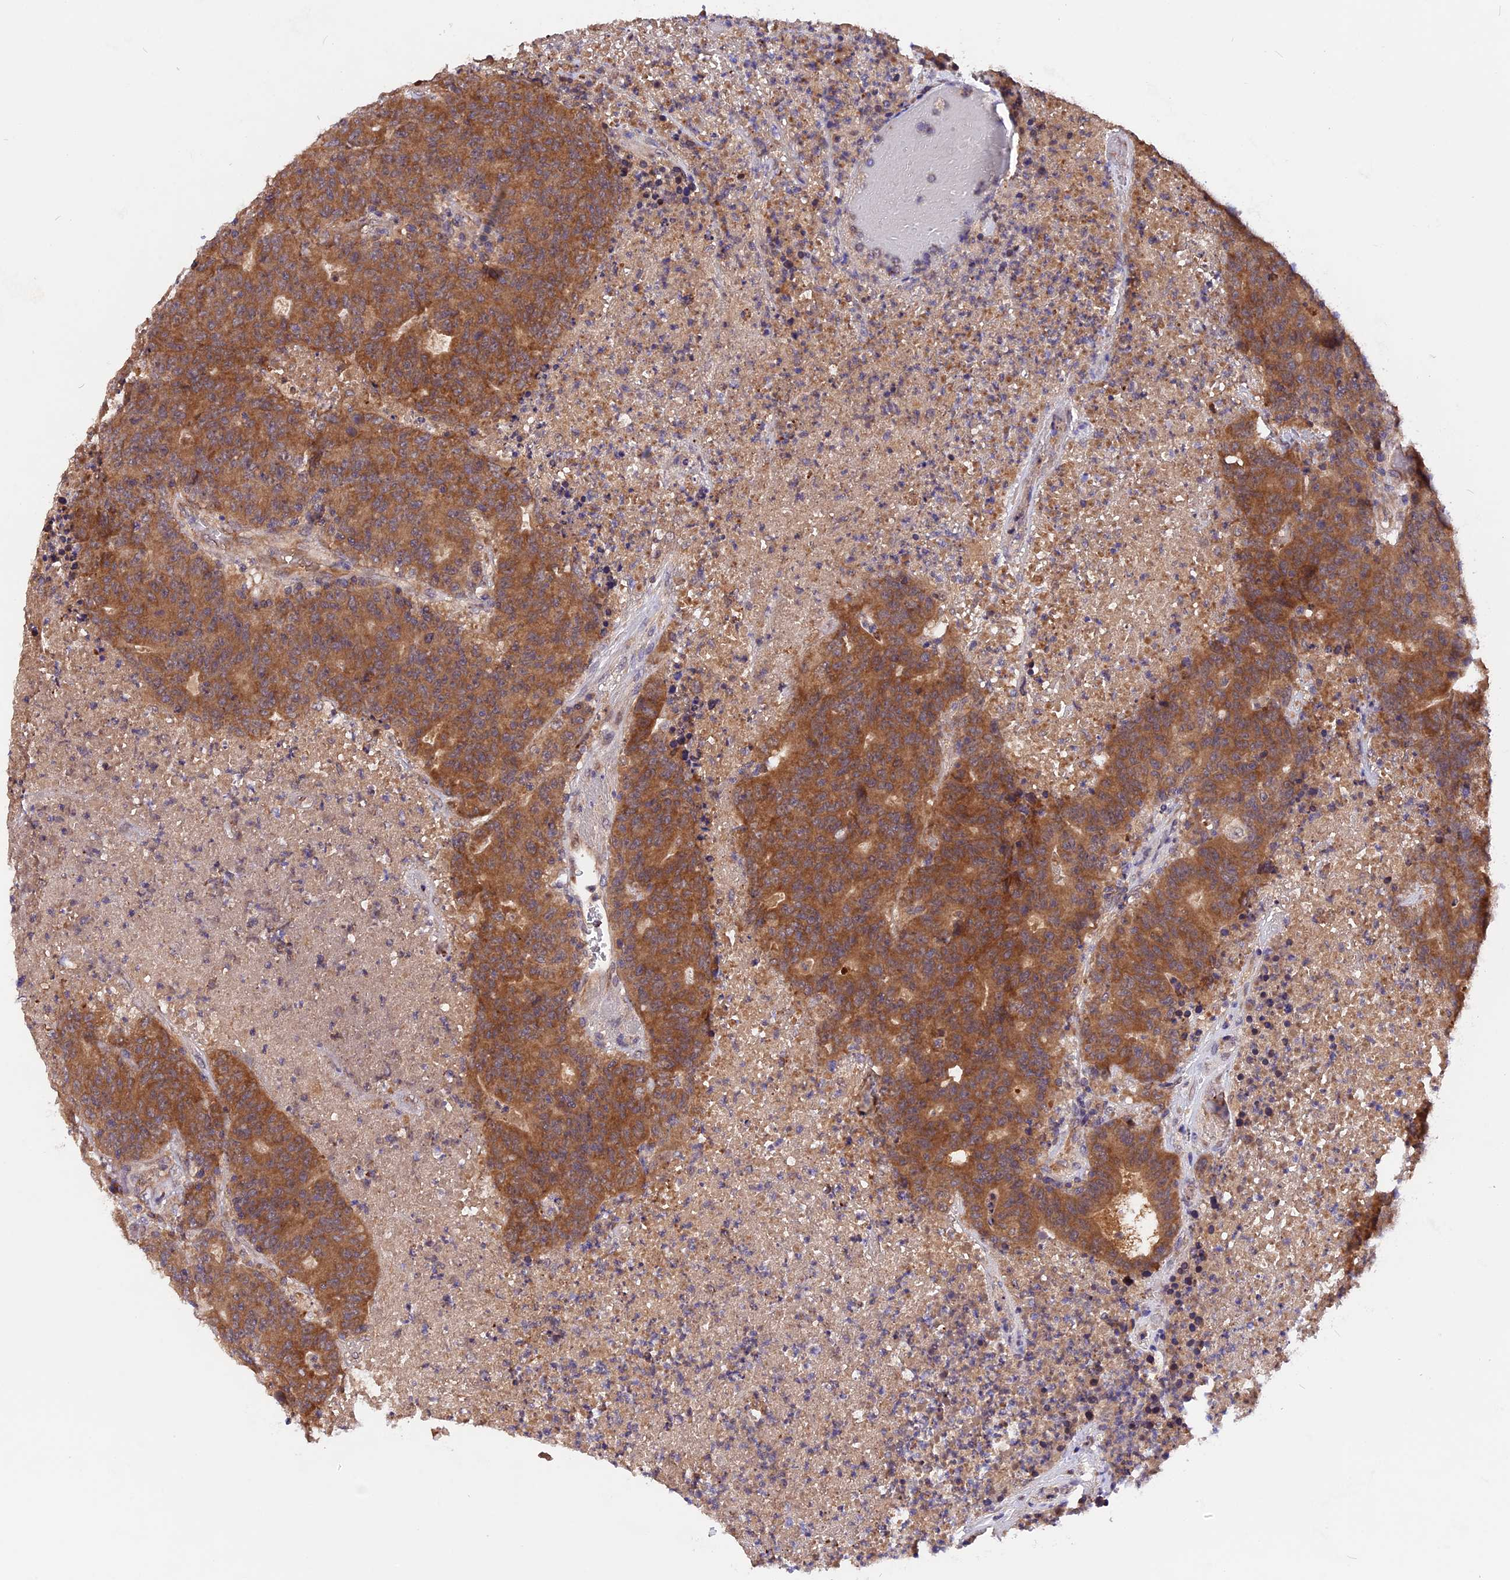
{"staining": {"intensity": "moderate", "quantity": ">75%", "location": "cytoplasmic/membranous"}, "tissue": "colorectal cancer", "cell_type": "Tumor cells", "image_type": "cancer", "snomed": [{"axis": "morphology", "description": "Adenocarcinoma, NOS"}, {"axis": "topography", "description": "Colon"}], "caption": "An IHC photomicrograph of neoplastic tissue is shown. Protein staining in brown shows moderate cytoplasmic/membranous positivity in colorectal adenocarcinoma within tumor cells.", "gene": "MARK4", "patient": {"sex": "female", "age": 75}}